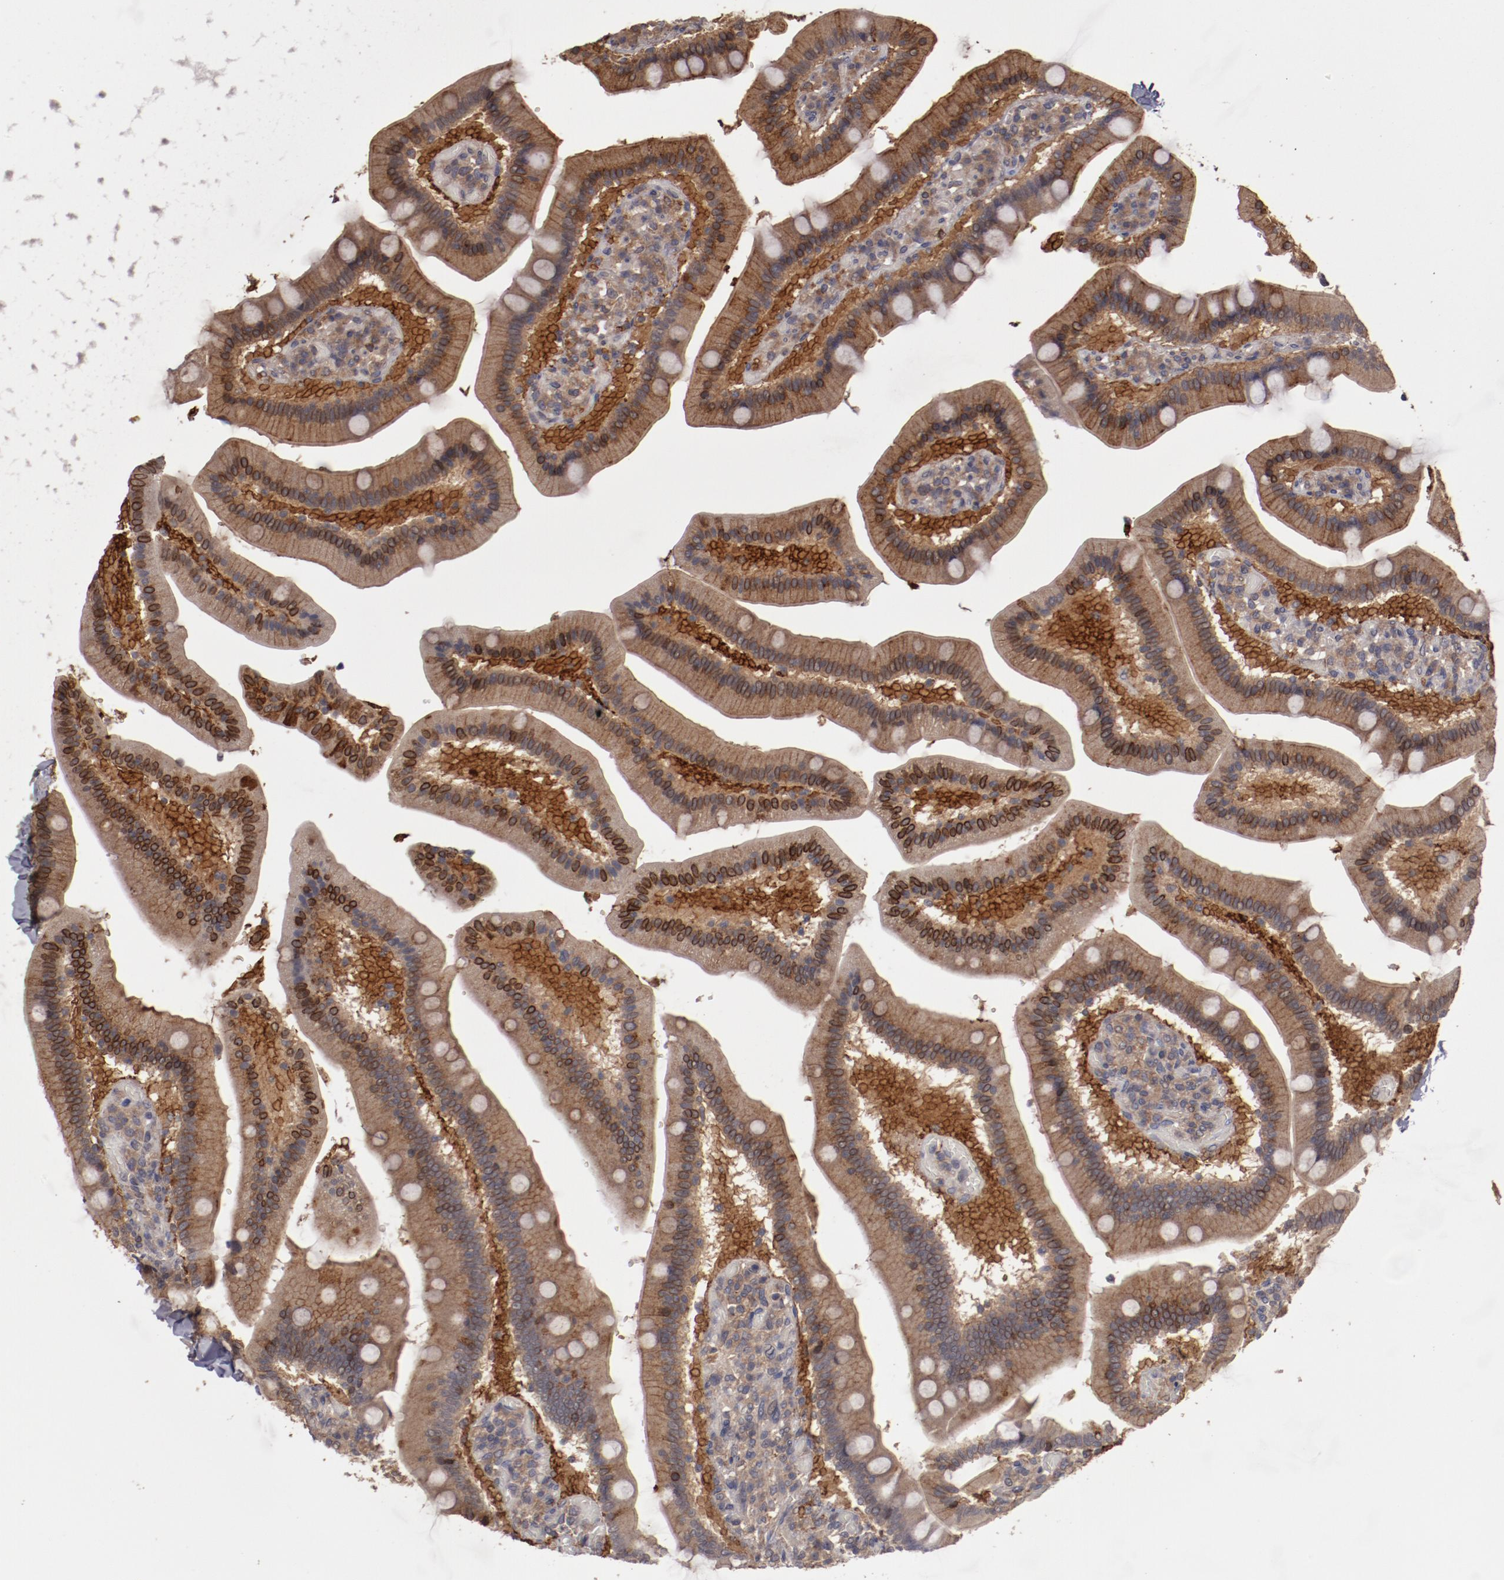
{"staining": {"intensity": "moderate", "quantity": ">75%", "location": "cytoplasmic/membranous"}, "tissue": "duodenum", "cell_type": "Glandular cells", "image_type": "normal", "snomed": [{"axis": "morphology", "description": "Normal tissue, NOS"}, {"axis": "topography", "description": "Duodenum"}], "caption": "Duodenum stained with immunohistochemistry shows moderate cytoplasmic/membranous expression in approximately >75% of glandular cells.", "gene": "LRRC75B", "patient": {"sex": "male", "age": 66}}